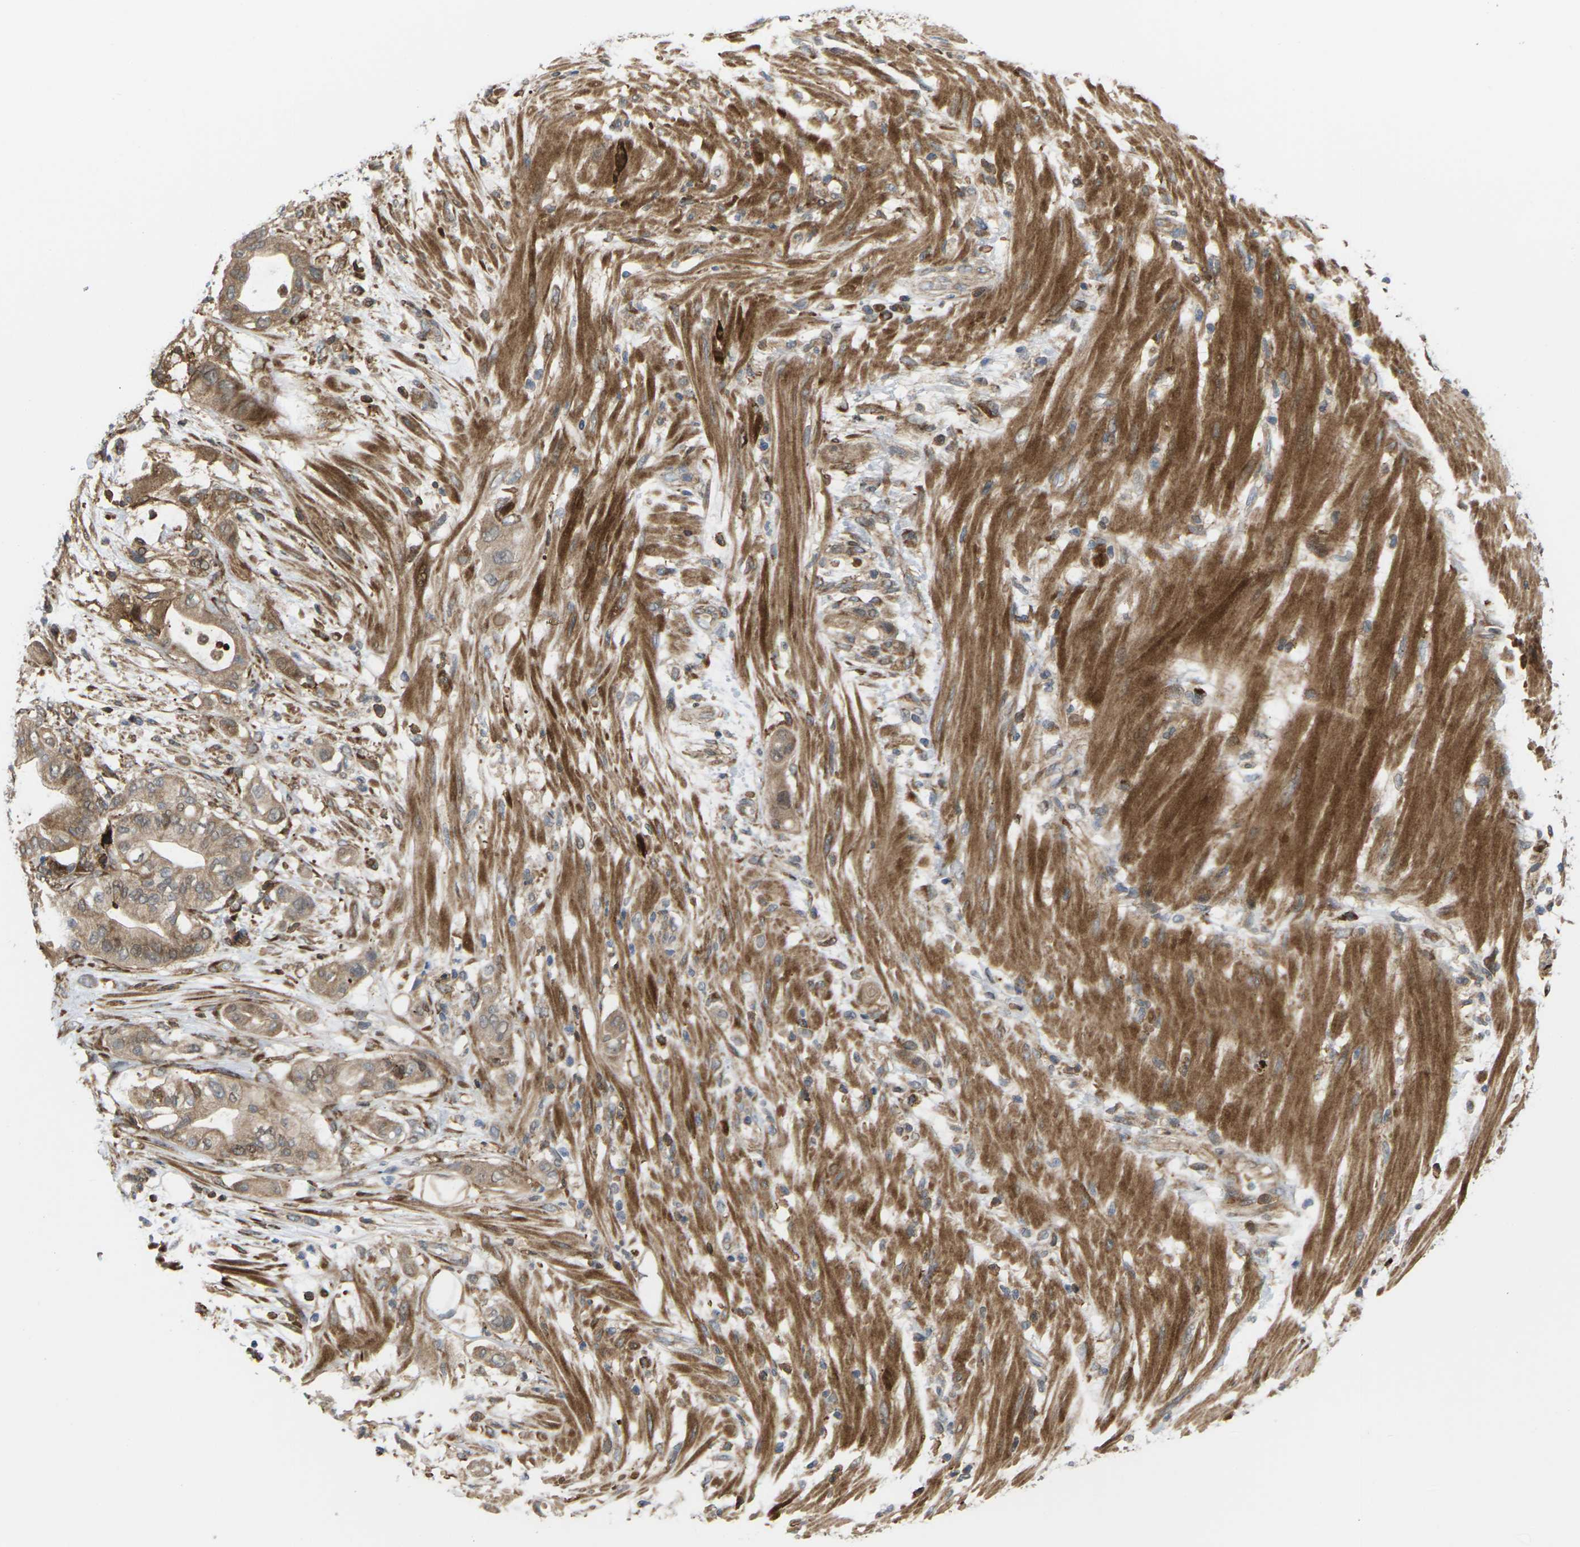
{"staining": {"intensity": "moderate", "quantity": ">75%", "location": "cytoplasmic/membranous,nuclear"}, "tissue": "pancreatic cancer", "cell_type": "Tumor cells", "image_type": "cancer", "snomed": [{"axis": "morphology", "description": "Adenocarcinoma, NOS"}, {"axis": "morphology", "description": "Adenocarcinoma, metastatic, NOS"}, {"axis": "topography", "description": "Lymph node"}, {"axis": "topography", "description": "Pancreas"}, {"axis": "topography", "description": "Duodenum"}], "caption": "Brown immunohistochemical staining in pancreatic metastatic adenocarcinoma exhibits moderate cytoplasmic/membranous and nuclear expression in approximately >75% of tumor cells. (Stains: DAB in brown, nuclei in blue, Microscopy: brightfield microscopy at high magnification).", "gene": "ROBO1", "patient": {"sex": "female", "age": 64}}